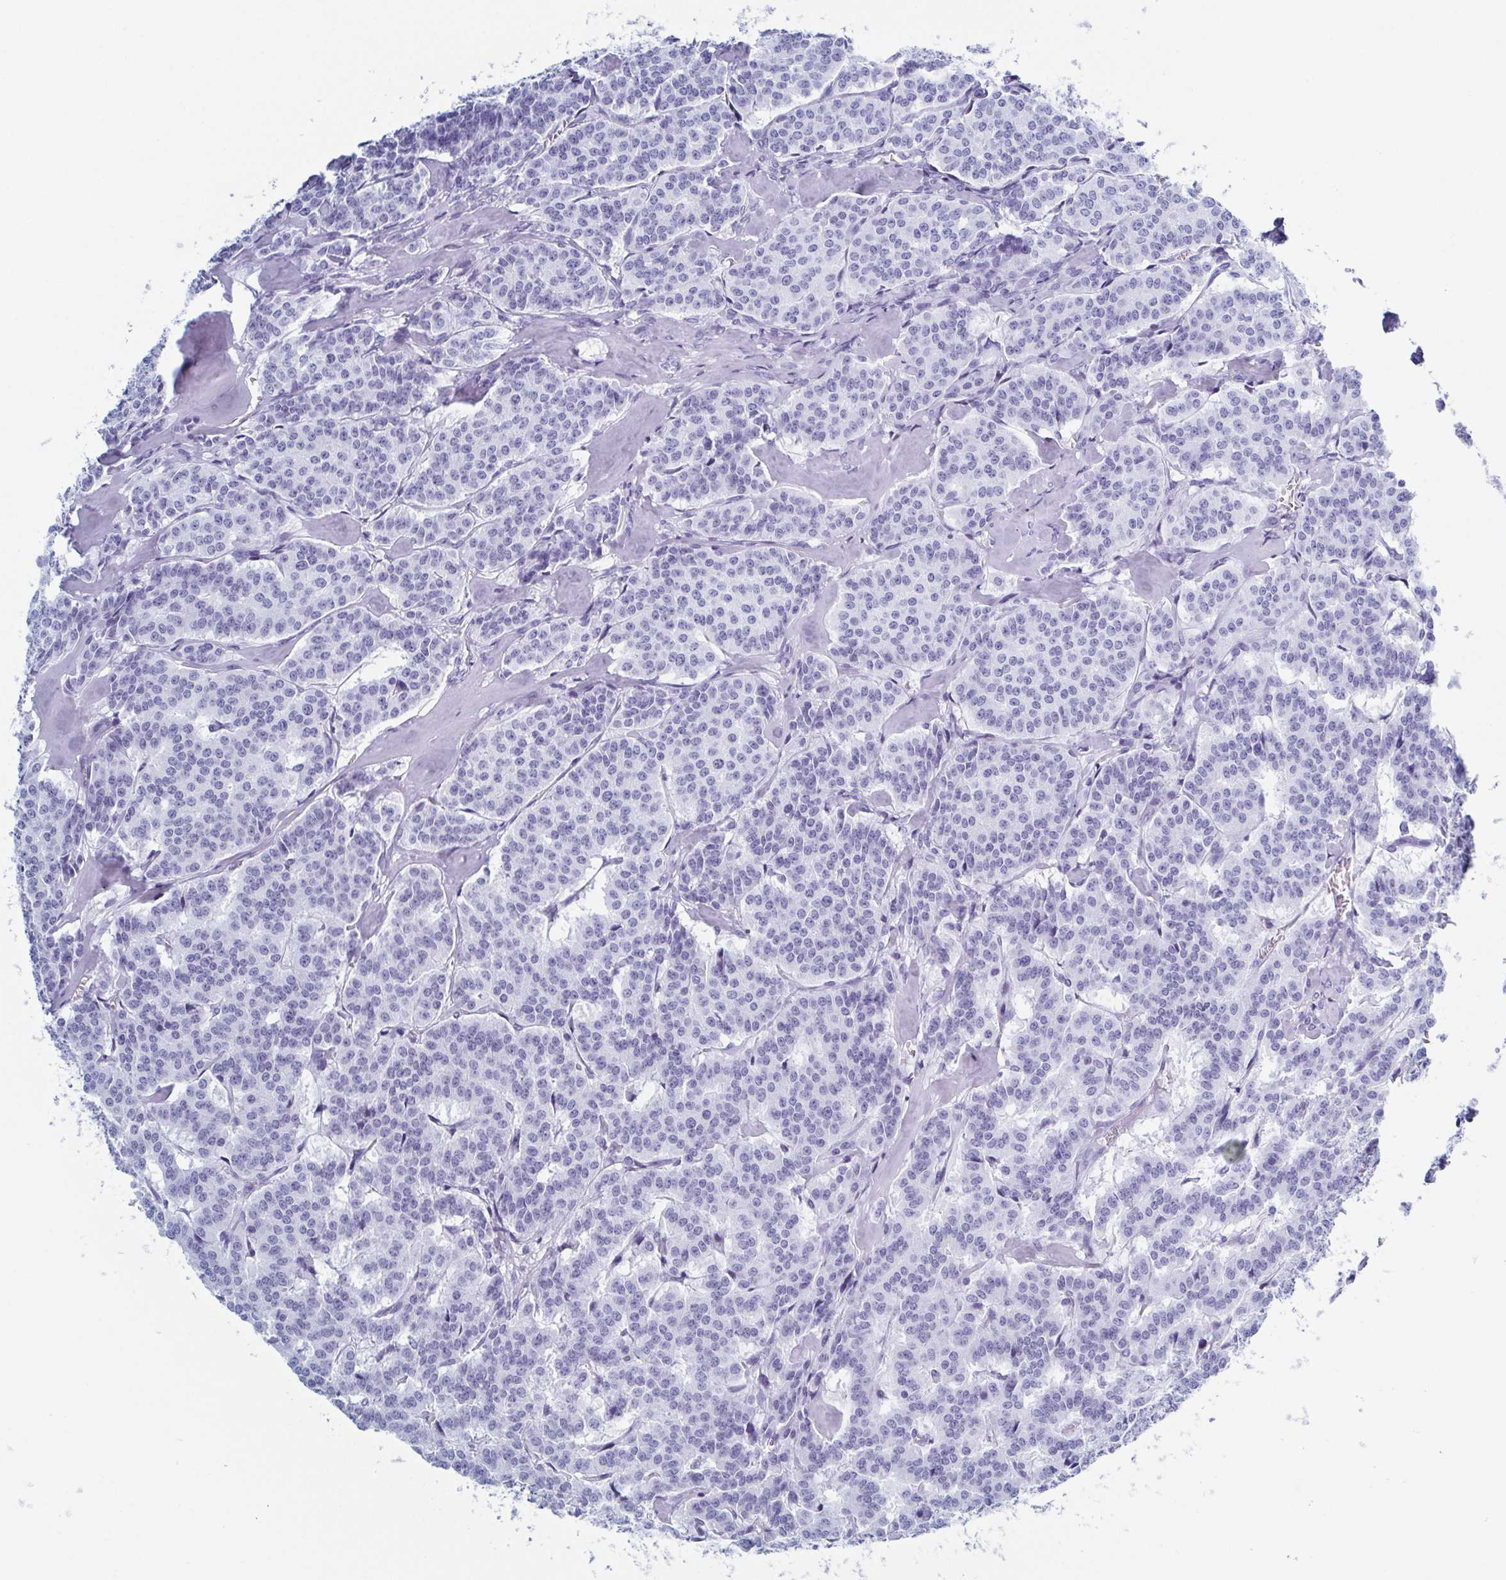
{"staining": {"intensity": "negative", "quantity": "none", "location": "none"}, "tissue": "carcinoid", "cell_type": "Tumor cells", "image_type": "cancer", "snomed": [{"axis": "morphology", "description": "Carcinoid, malignant, NOS"}, {"axis": "topography", "description": "Lung"}], "caption": "High power microscopy image of an IHC histopathology image of malignant carcinoid, revealing no significant expression in tumor cells. The staining was performed using DAB (3,3'-diaminobenzidine) to visualize the protein expression in brown, while the nuclei were stained in blue with hematoxylin (Magnification: 20x).", "gene": "ZFP64", "patient": {"sex": "female", "age": 46}}